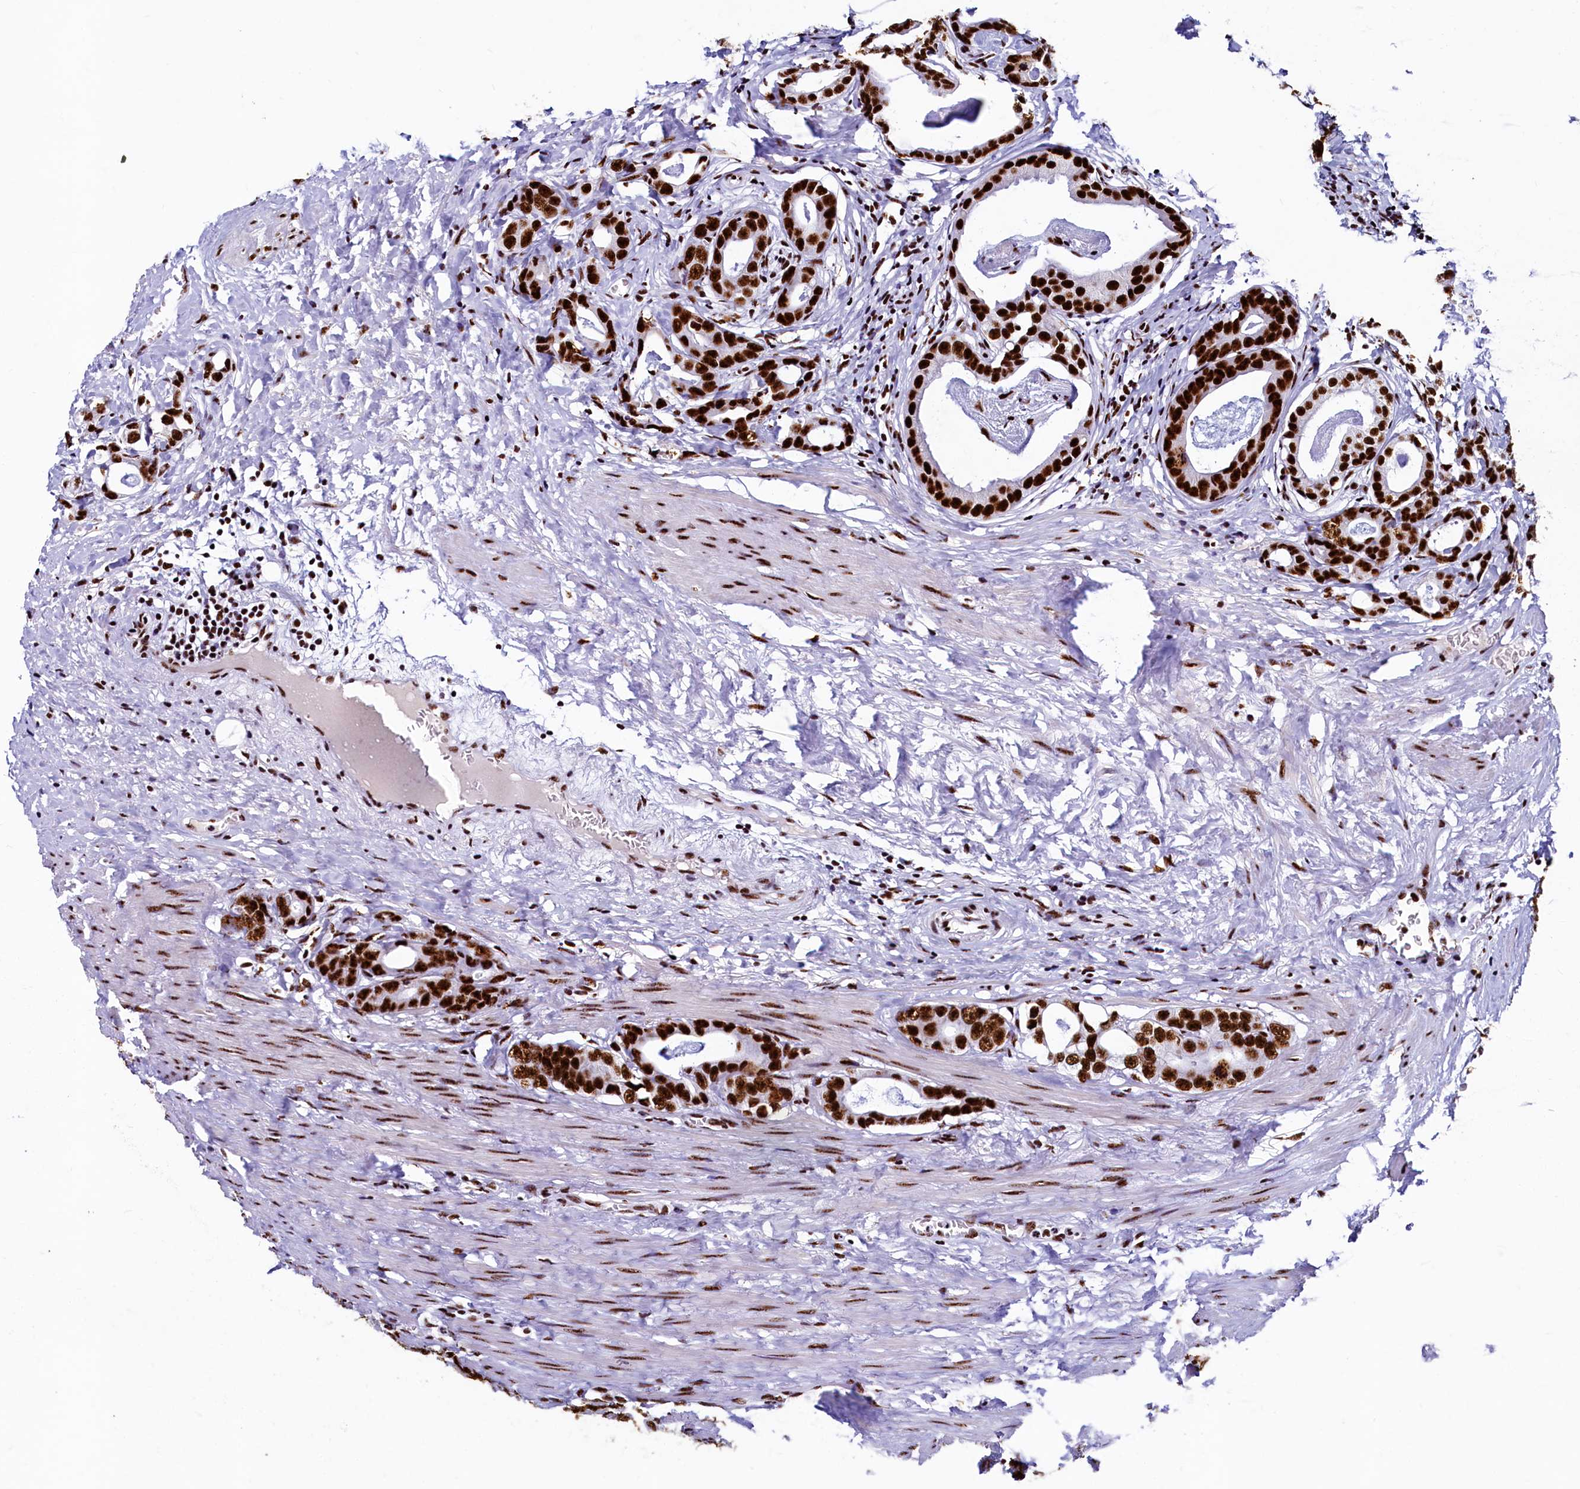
{"staining": {"intensity": "strong", "quantity": ">75%", "location": "nuclear"}, "tissue": "prostate cancer", "cell_type": "Tumor cells", "image_type": "cancer", "snomed": [{"axis": "morphology", "description": "Adenocarcinoma, Low grade"}, {"axis": "topography", "description": "Prostate"}], "caption": "Brown immunohistochemical staining in prostate low-grade adenocarcinoma demonstrates strong nuclear positivity in approximately >75% of tumor cells. (DAB (3,3'-diaminobenzidine) IHC with brightfield microscopy, high magnification).", "gene": "SRRM2", "patient": {"sex": "male", "age": 71}}